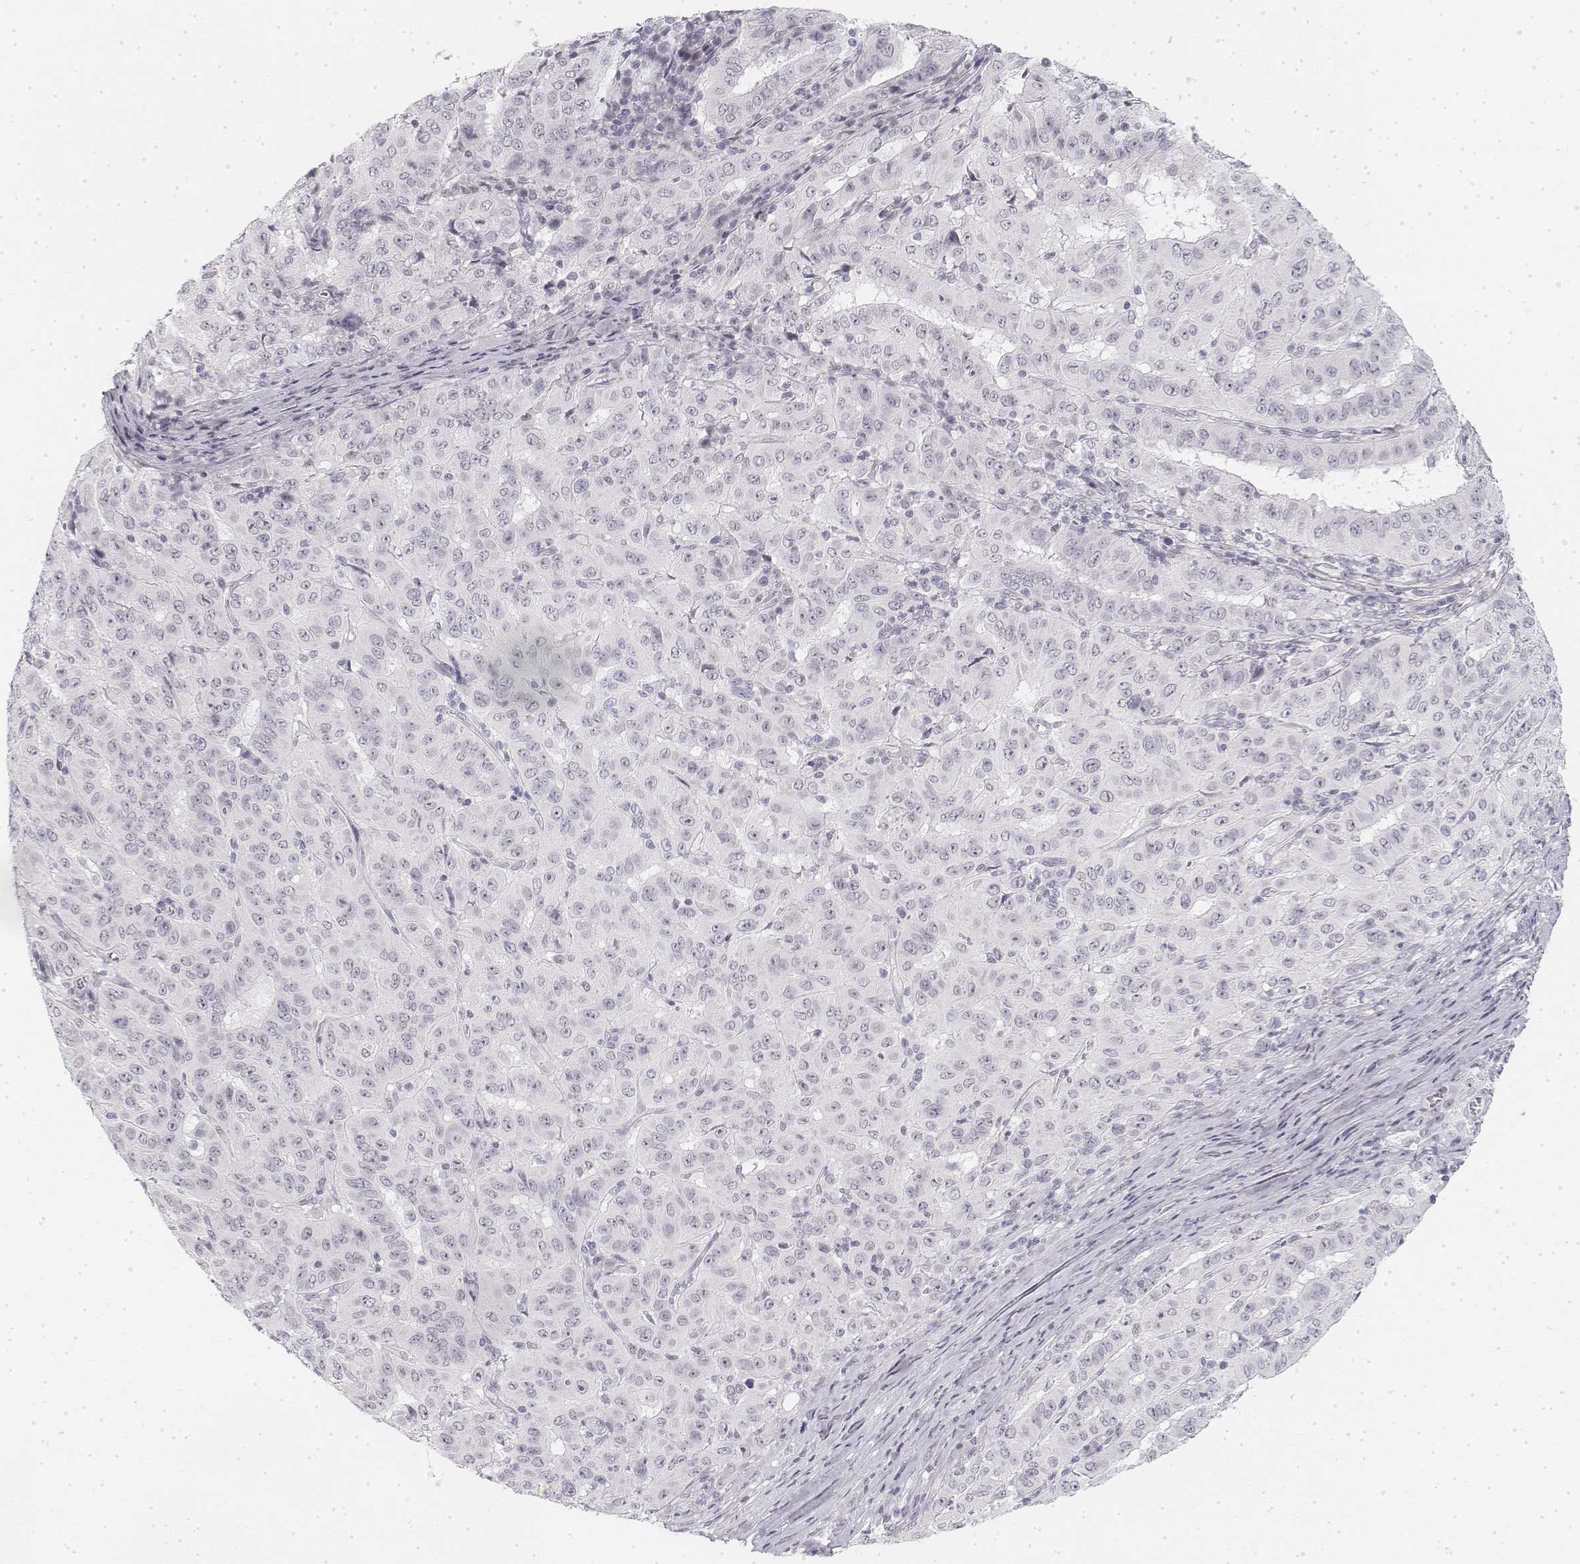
{"staining": {"intensity": "negative", "quantity": "none", "location": "none"}, "tissue": "pancreatic cancer", "cell_type": "Tumor cells", "image_type": "cancer", "snomed": [{"axis": "morphology", "description": "Adenocarcinoma, NOS"}, {"axis": "topography", "description": "Pancreas"}], "caption": "DAB immunohistochemical staining of pancreatic cancer displays no significant positivity in tumor cells.", "gene": "KRT84", "patient": {"sex": "male", "age": 63}}